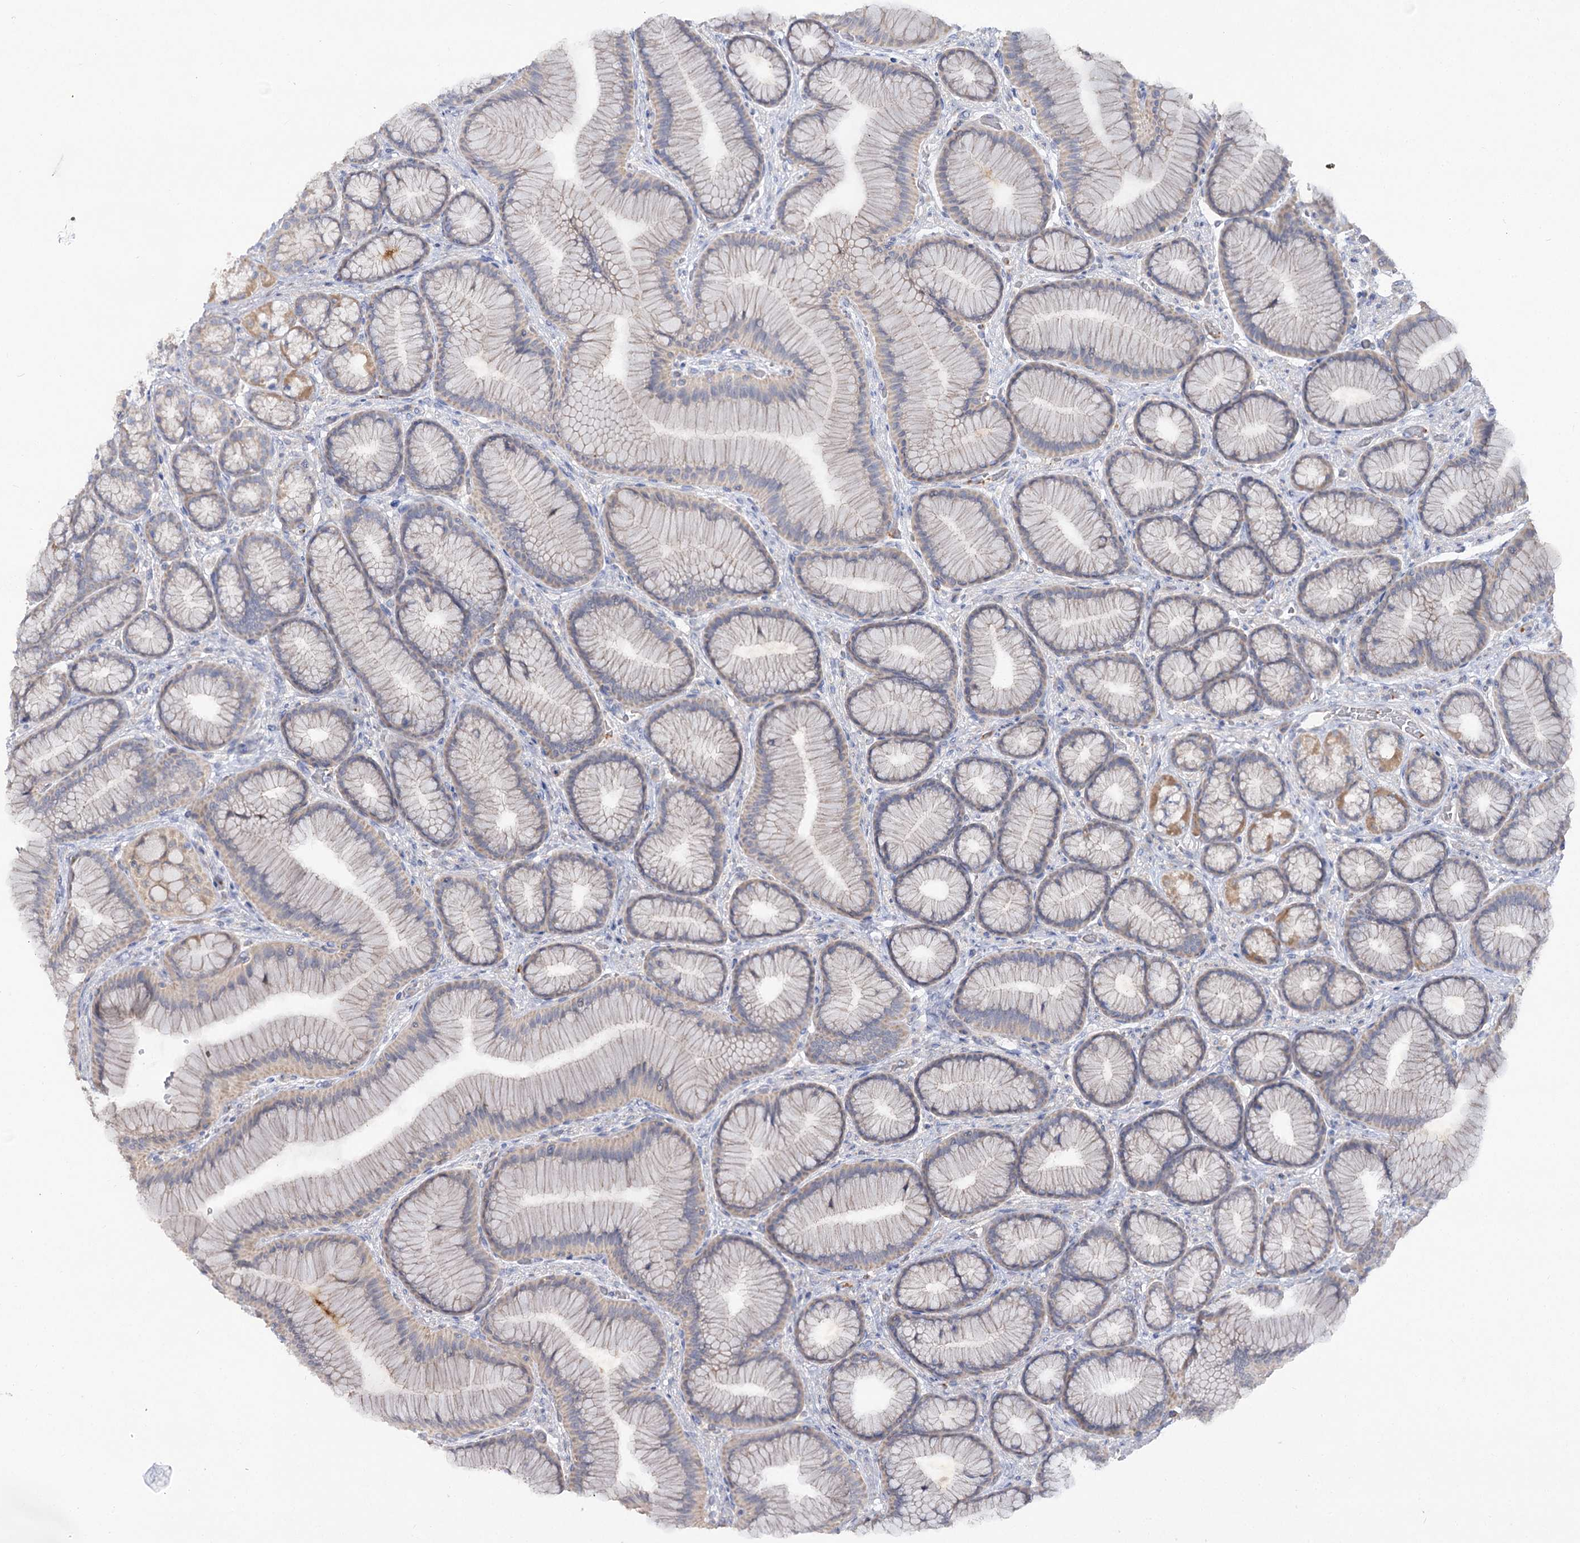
{"staining": {"intensity": "moderate", "quantity": "<25%", "location": "cytoplasmic/membranous"}, "tissue": "stomach", "cell_type": "Glandular cells", "image_type": "normal", "snomed": [{"axis": "morphology", "description": "Normal tissue, NOS"}, {"axis": "morphology", "description": "Adenocarcinoma, NOS"}, {"axis": "morphology", "description": "Adenocarcinoma, High grade"}, {"axis": "topography", "description": "Stomach, upper"}, {"axis": "topography", "description": "Stomach"}], "caption": "About <25% of glandular cells in unremarkable human stomach demonstrate moderate cytoplasmic/membranous protein positivity as visualized by brown immunohistochemical staining.", "gene": "TMEM187", "patient": {"sex": "female", "age": 65}}